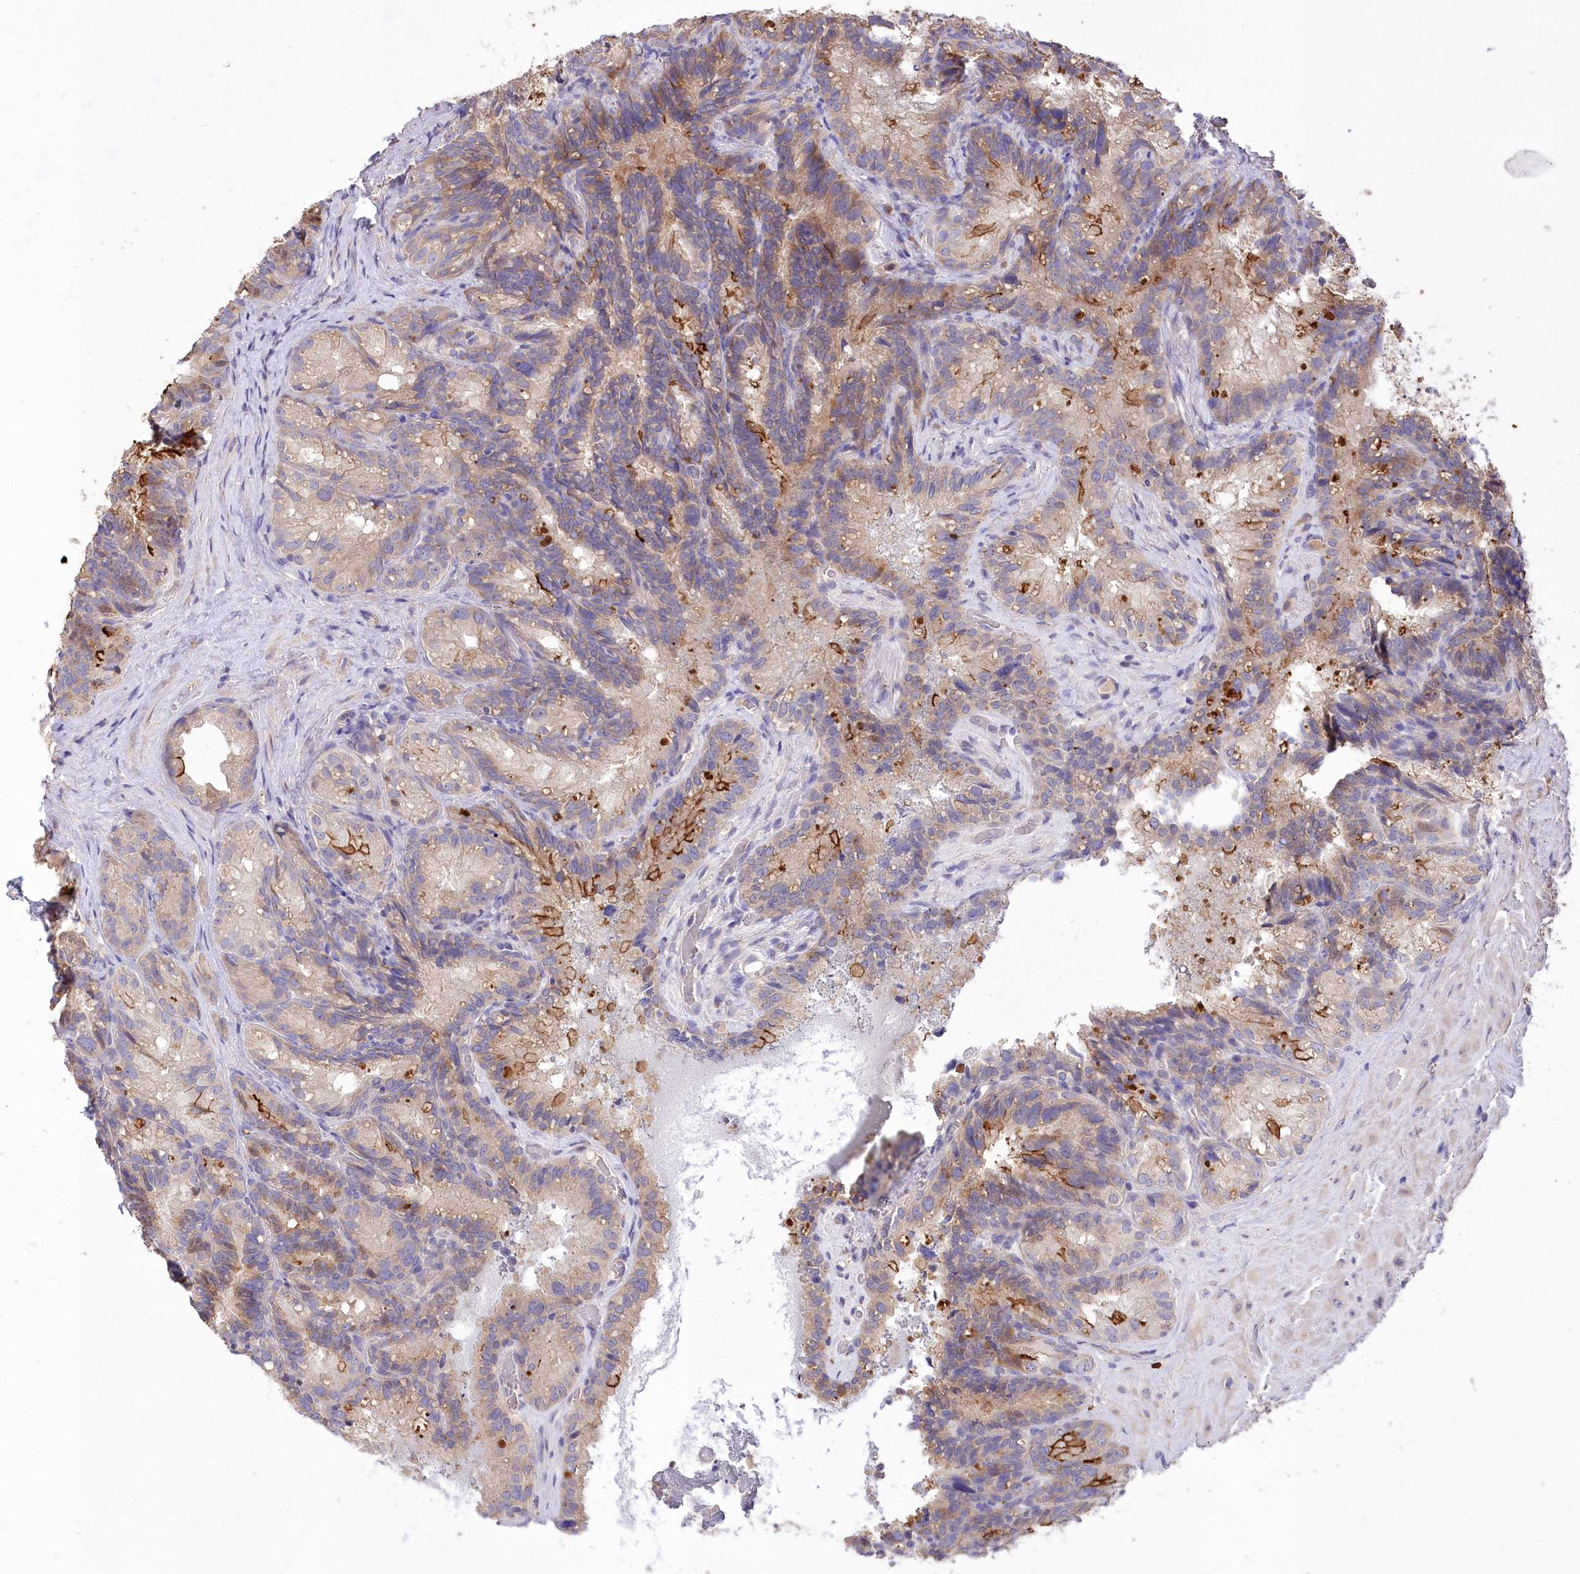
{"staining": {"intensity": "strong", "quantity": "<25%", "location": "cytoplasmic/membranous"}, "tissue": "seminal vesicle", "cell_type": "Glandular cells", "image_type": "normal", "snomed": [{"axis": "morphology", "description": "Normal tissue, NOS"}, {"axis": "topography", "description": "Seminal veicle"}], "caption": "Immunohistochemical staining of unremarkable seminal vesicle displays strong cytoplasmic/membranous protein expression in about <25% of glandular cells.", "gene": "PBLD", "patient": {"sex": "male", "age": 60}}